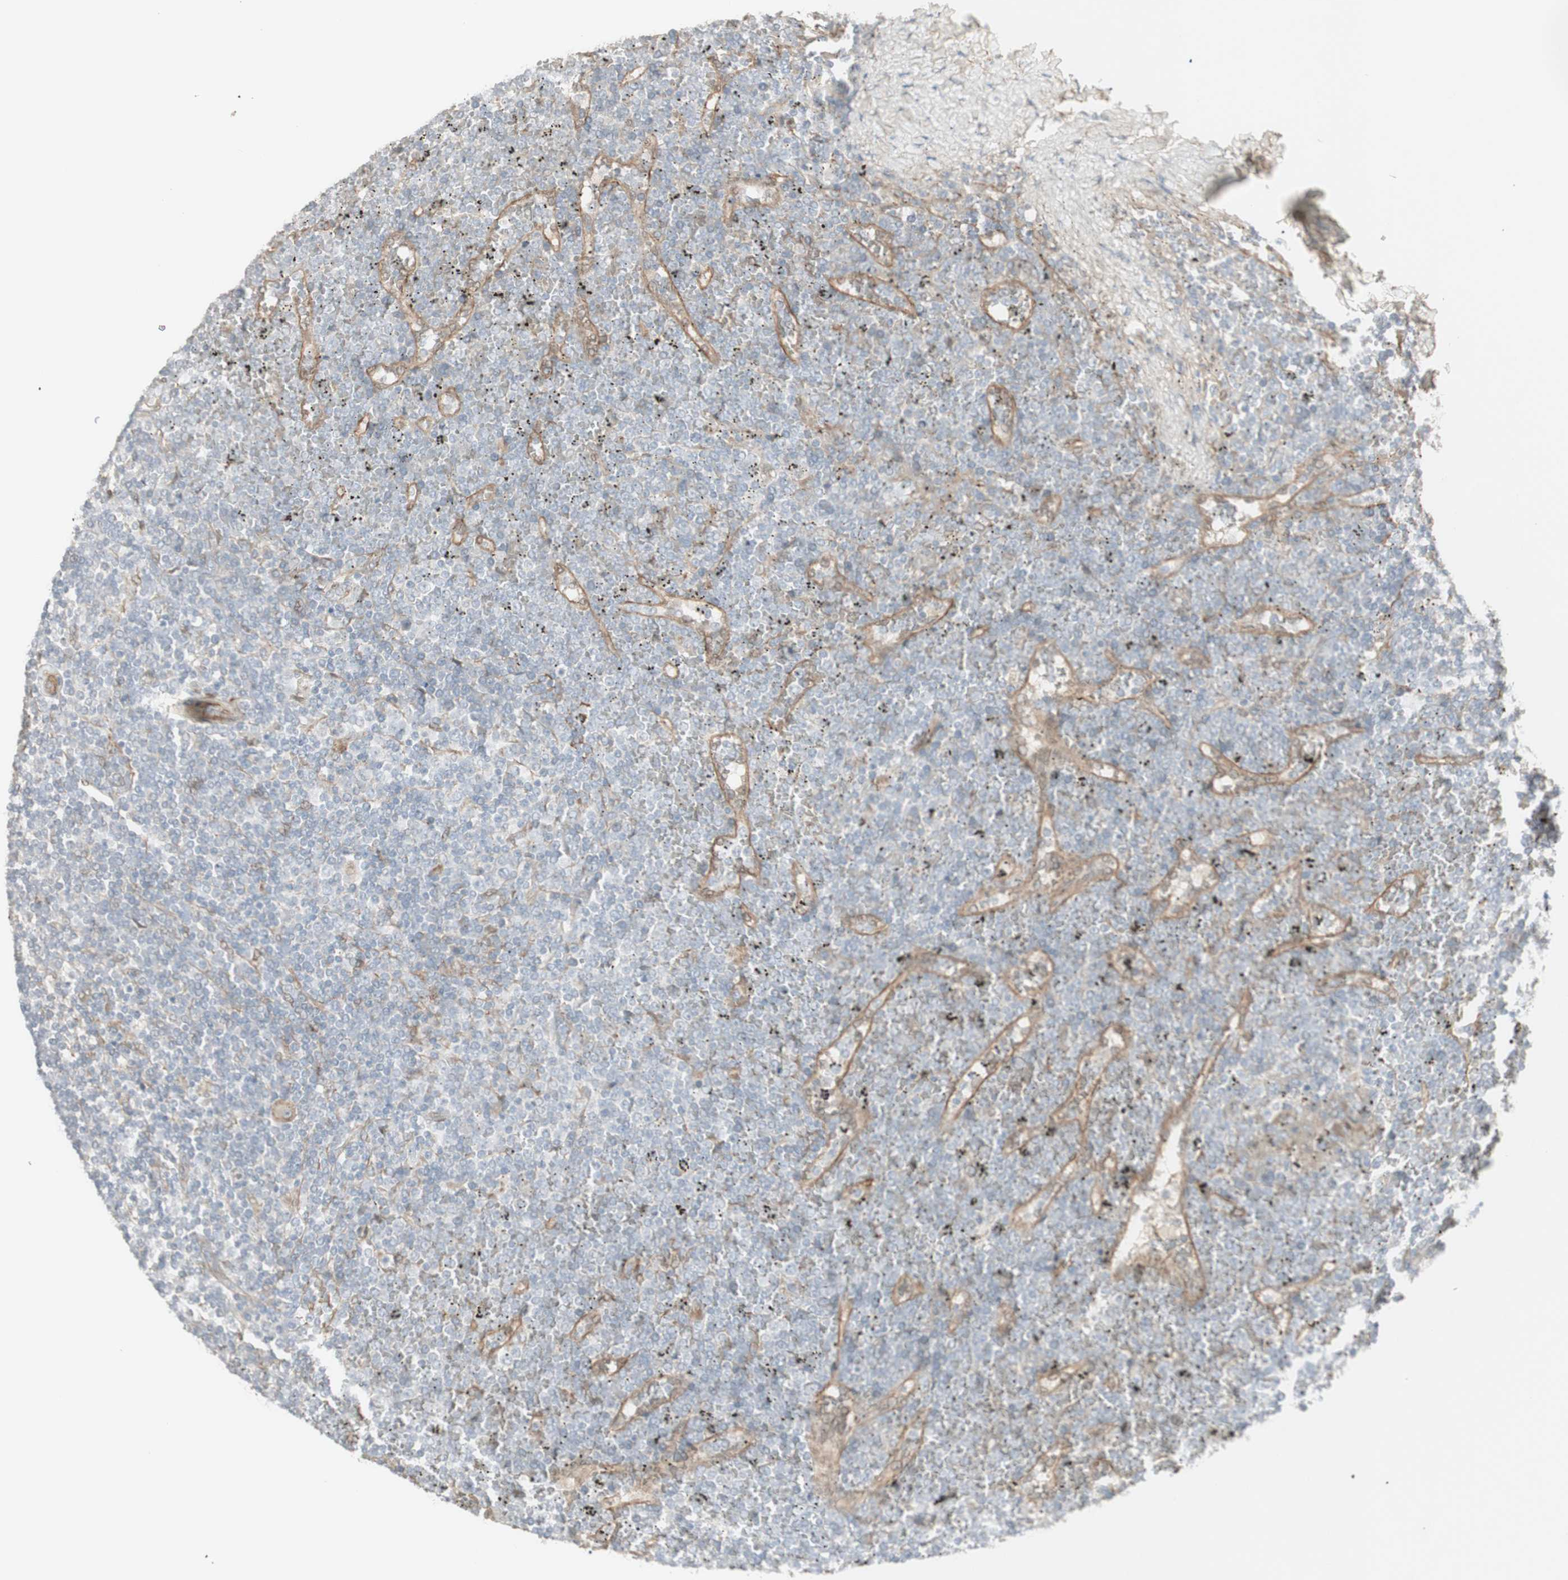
{"staining": {"intensity": "negative", "quantity": "none", "location": "none"}, "tissue": "lymphoma", "cell_type": "Tumor cells", "image_type": "cancer", "snomed": [{"axis": "morphology", "description": "Malignant lymphoma, non-Hodgkin's type, Low grade"}, {"axis": "topography", "description": "Spleen"}], "caption": "An image of low-grade malignant lymphoma, non-Hodgkin's type stained for a protein exhibits no brown staining in tumor cells. Nuclei are stained in blue.", "gene": "CNN3", "patient": {"sex": "female", "age": 19}}